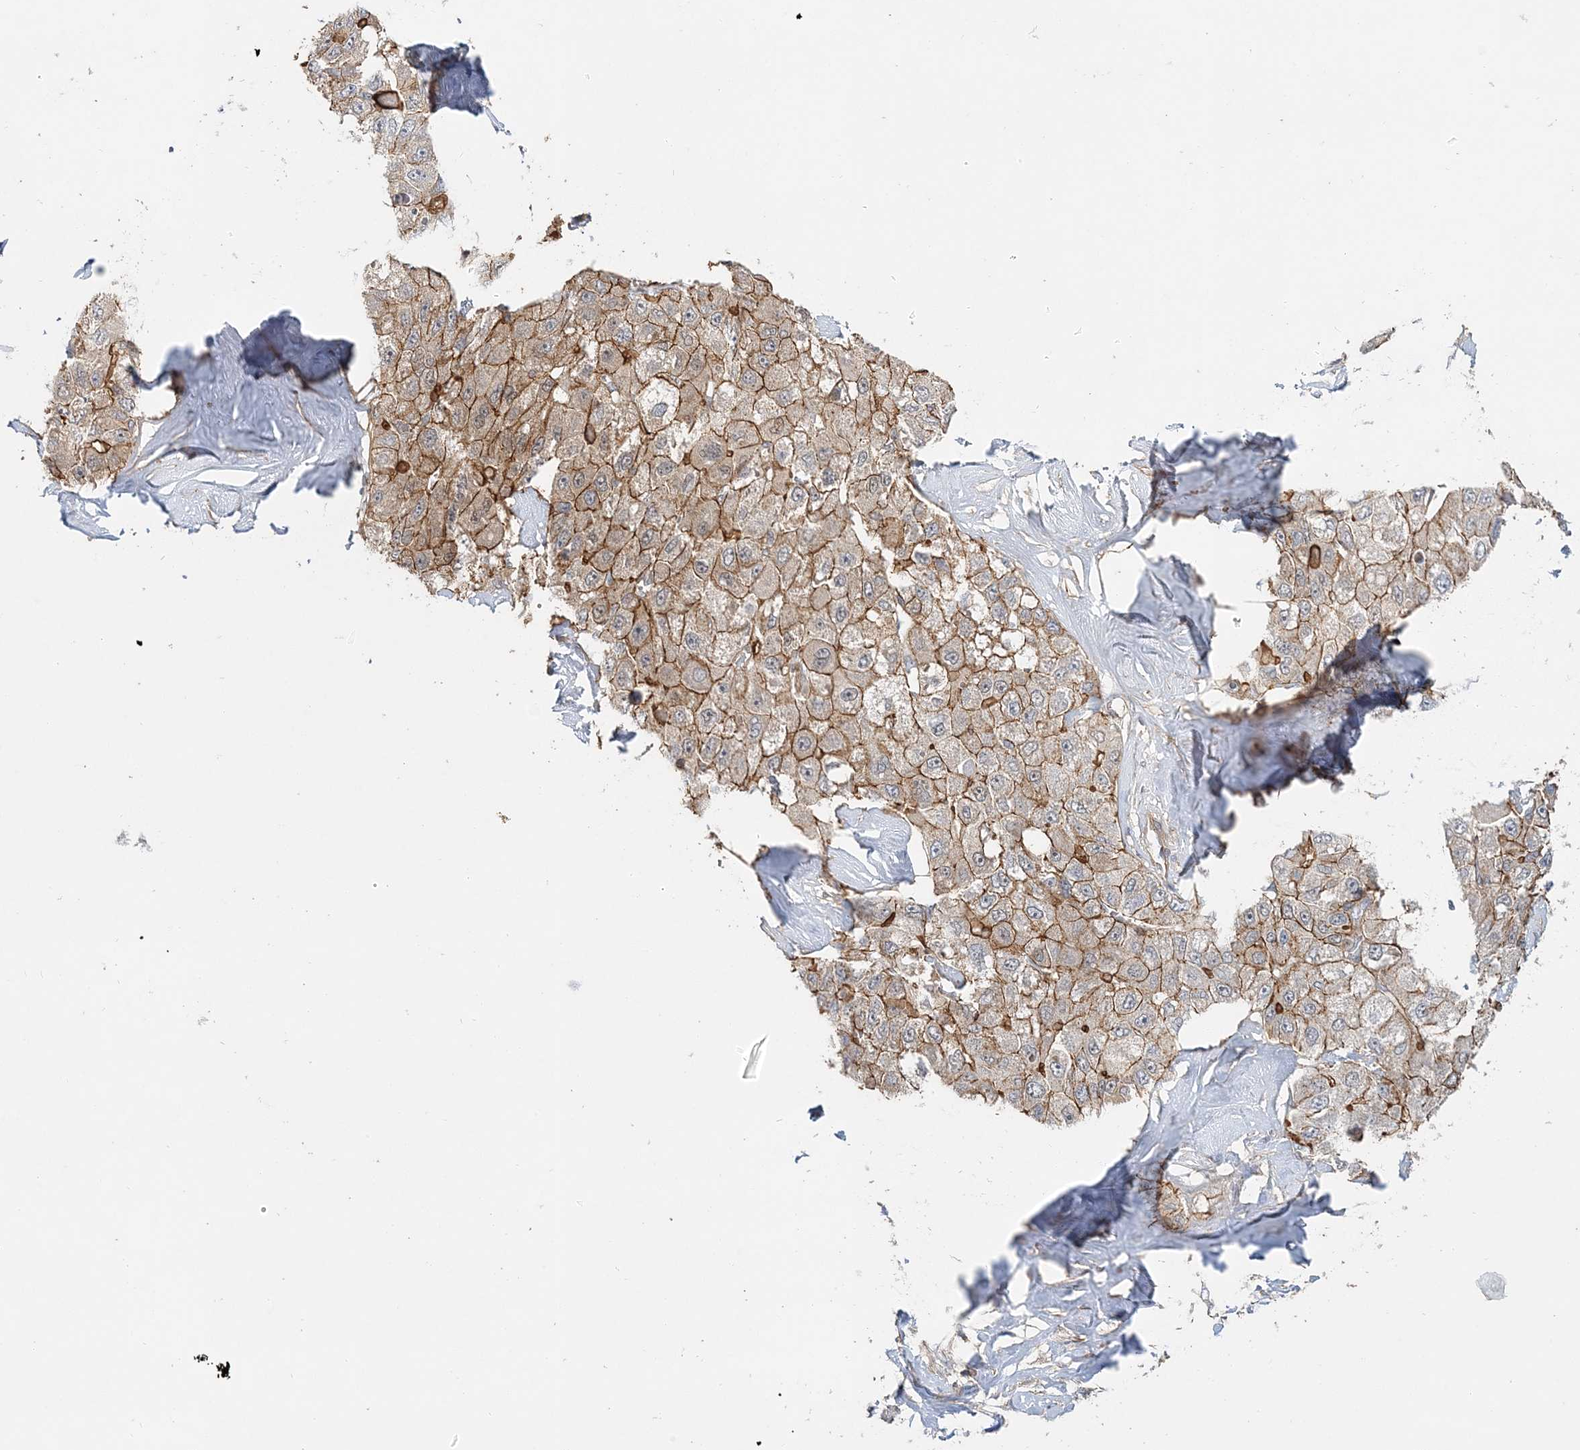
{"staining": {"intensity": "moderate", "quantity": ">75%", "location": "cytoplasmic/membranous"}, "tissue": "liver cancer", "cell_type": "Tumor cells", "image_type": "cancer", "snomed": [{"axis": "morphology", "description": "Carcinoma, Hepatocellular, NOS"}, {"axis": "topography", "description": "Liver"}], "caption": "Protein staining of hepatocellular carcinoma (liver) tissue demonstrates moderate cytoplasmic/membranous expression in approximately >75% of tumor cells.", "gene": "MAT2B", "patient": {"sex": "male", "age": 80}}